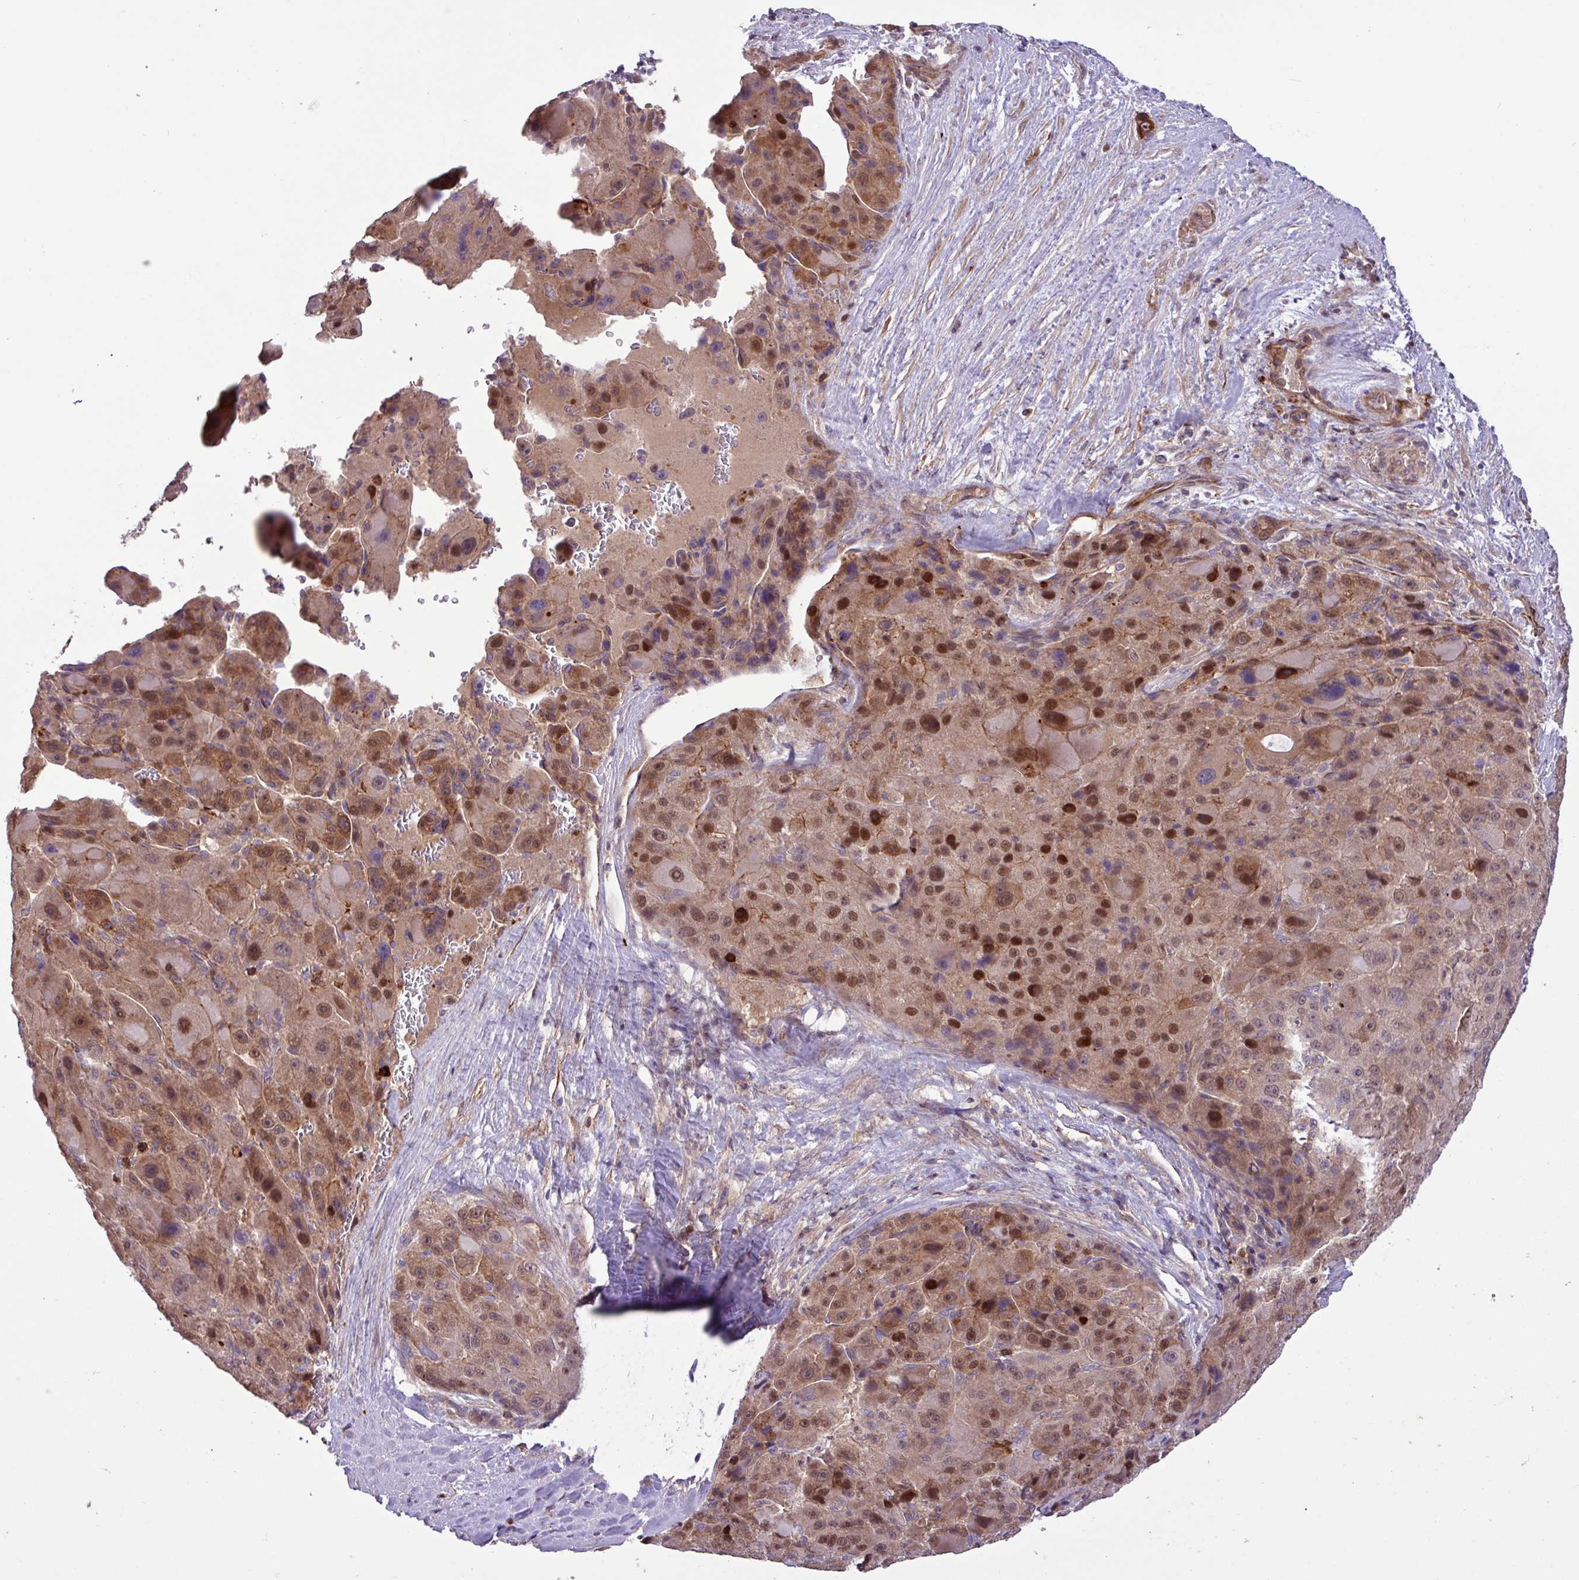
{"staining": {"intensity": "moderate", "quantity": ">75%", "location": "cytoplasmic/membranous,nuclear"}, "tissue": "liver cancer", "cell_type": "Tumor cells", "image_type": "cancer", "snomed": [{"axis": "morphology", "description": "Carcinoma, Hepatocellular, NOS"}, {"axis": "topography", "description": "Liver"}], "caption": "Hepatocellular carcinoma (liver) tissue reveals moderate cytoplasmic/membranous and nuclear staining in about >75% of tumor cells, visualized by immunohistochemistry.", "gene": "CNTRL", "patient": {"sex": "male", "age": 76}}